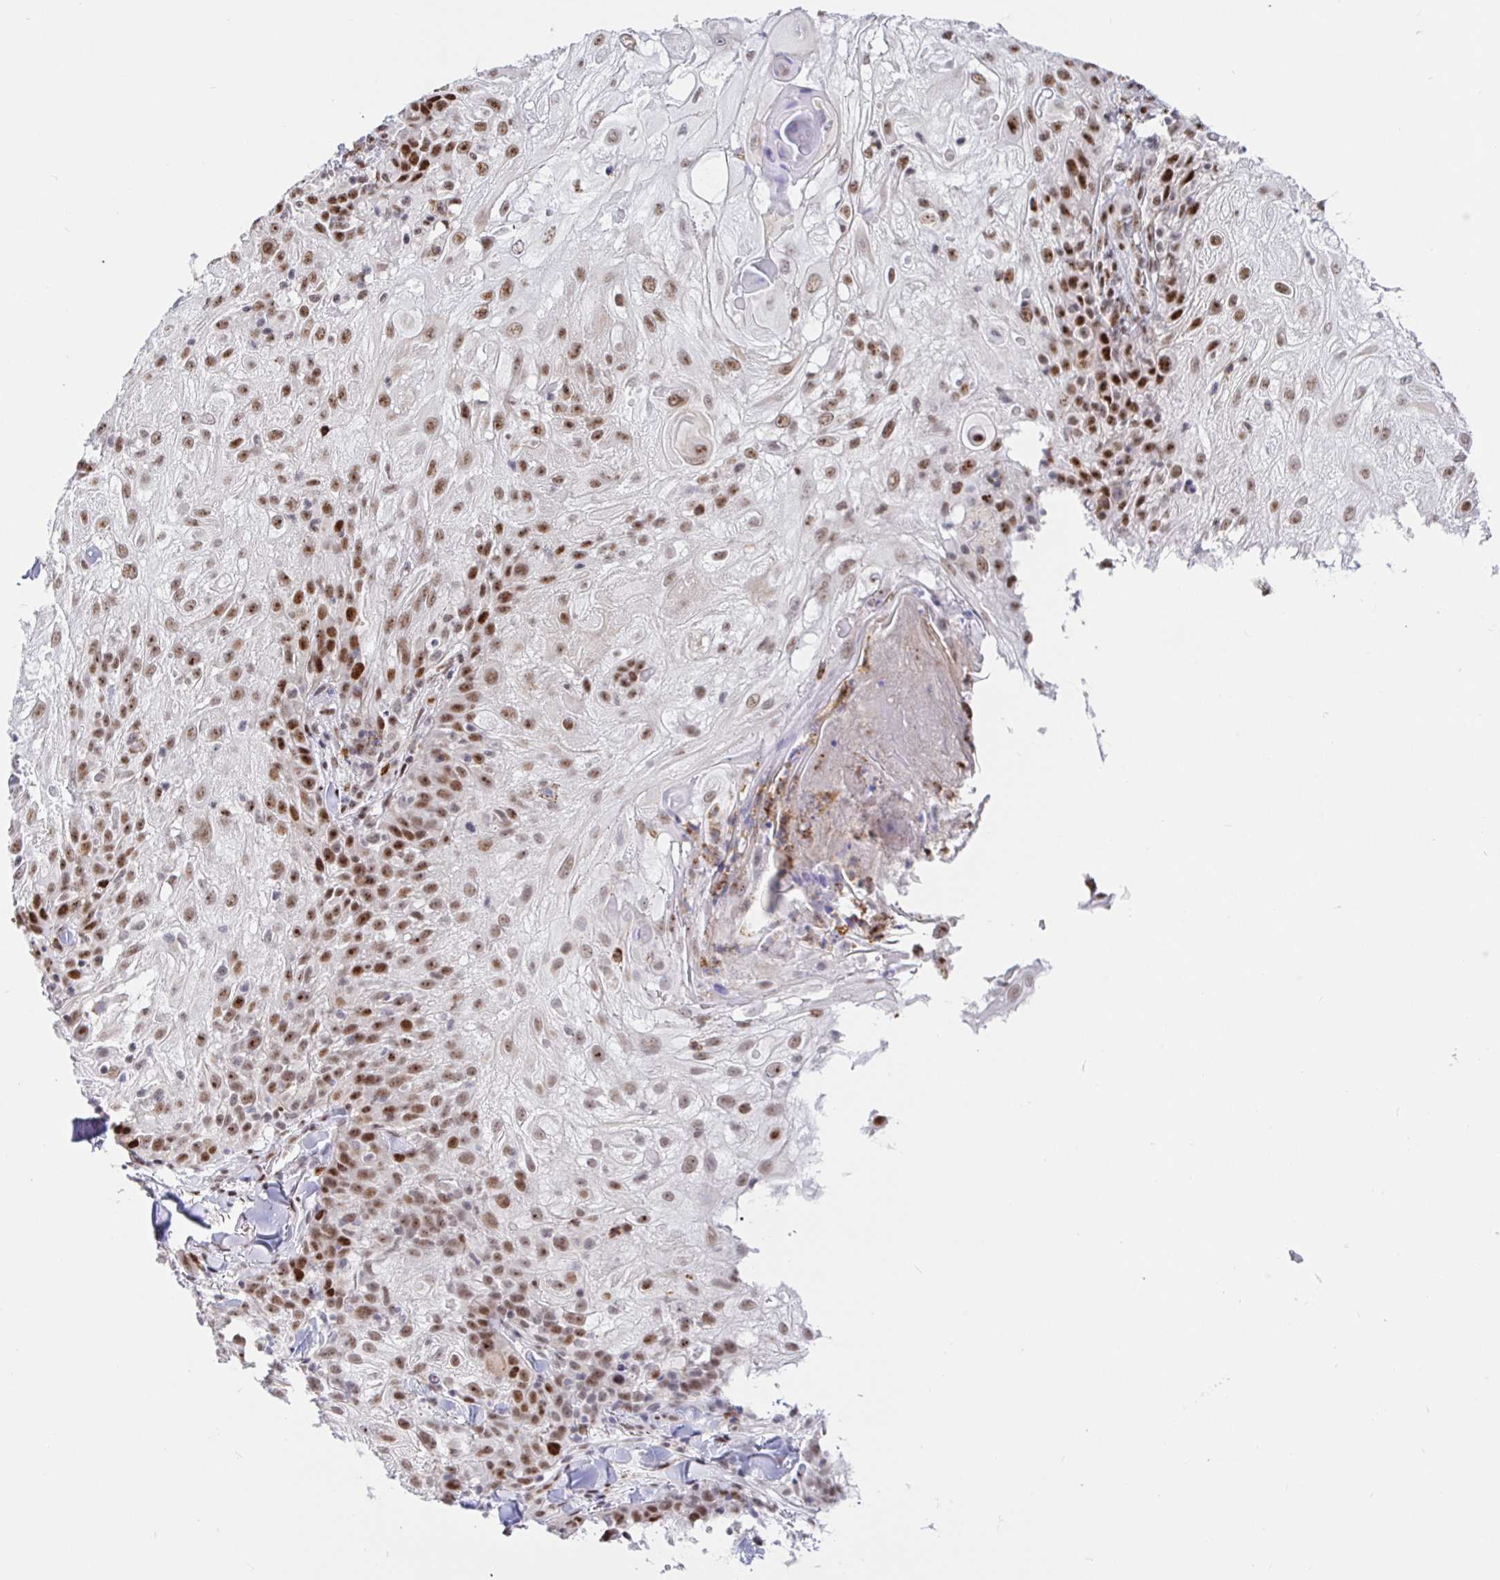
{"staining": {"intensity": "moderate", "quantity": ">75%", "location": "nuclear"}, "tissue": "skin cancer", "cell_type": "Tumor cells", "image_type": "cancer", "snomed": [{"axis": "morphology", "description": "Normal tissue, NOS"}, {"axis": "morphology", "description": "Squamous cell carcinoma, NOS"}, {"axis": "topography", "description": "Skin"}], "caption": "Skin cancer was stained to show a protein in brown. There is medium levels of moderate nuclear staining in about >75% of tumor cells.", "gene": "SETD5", "patient": {"sex": "female", "age": 83}}